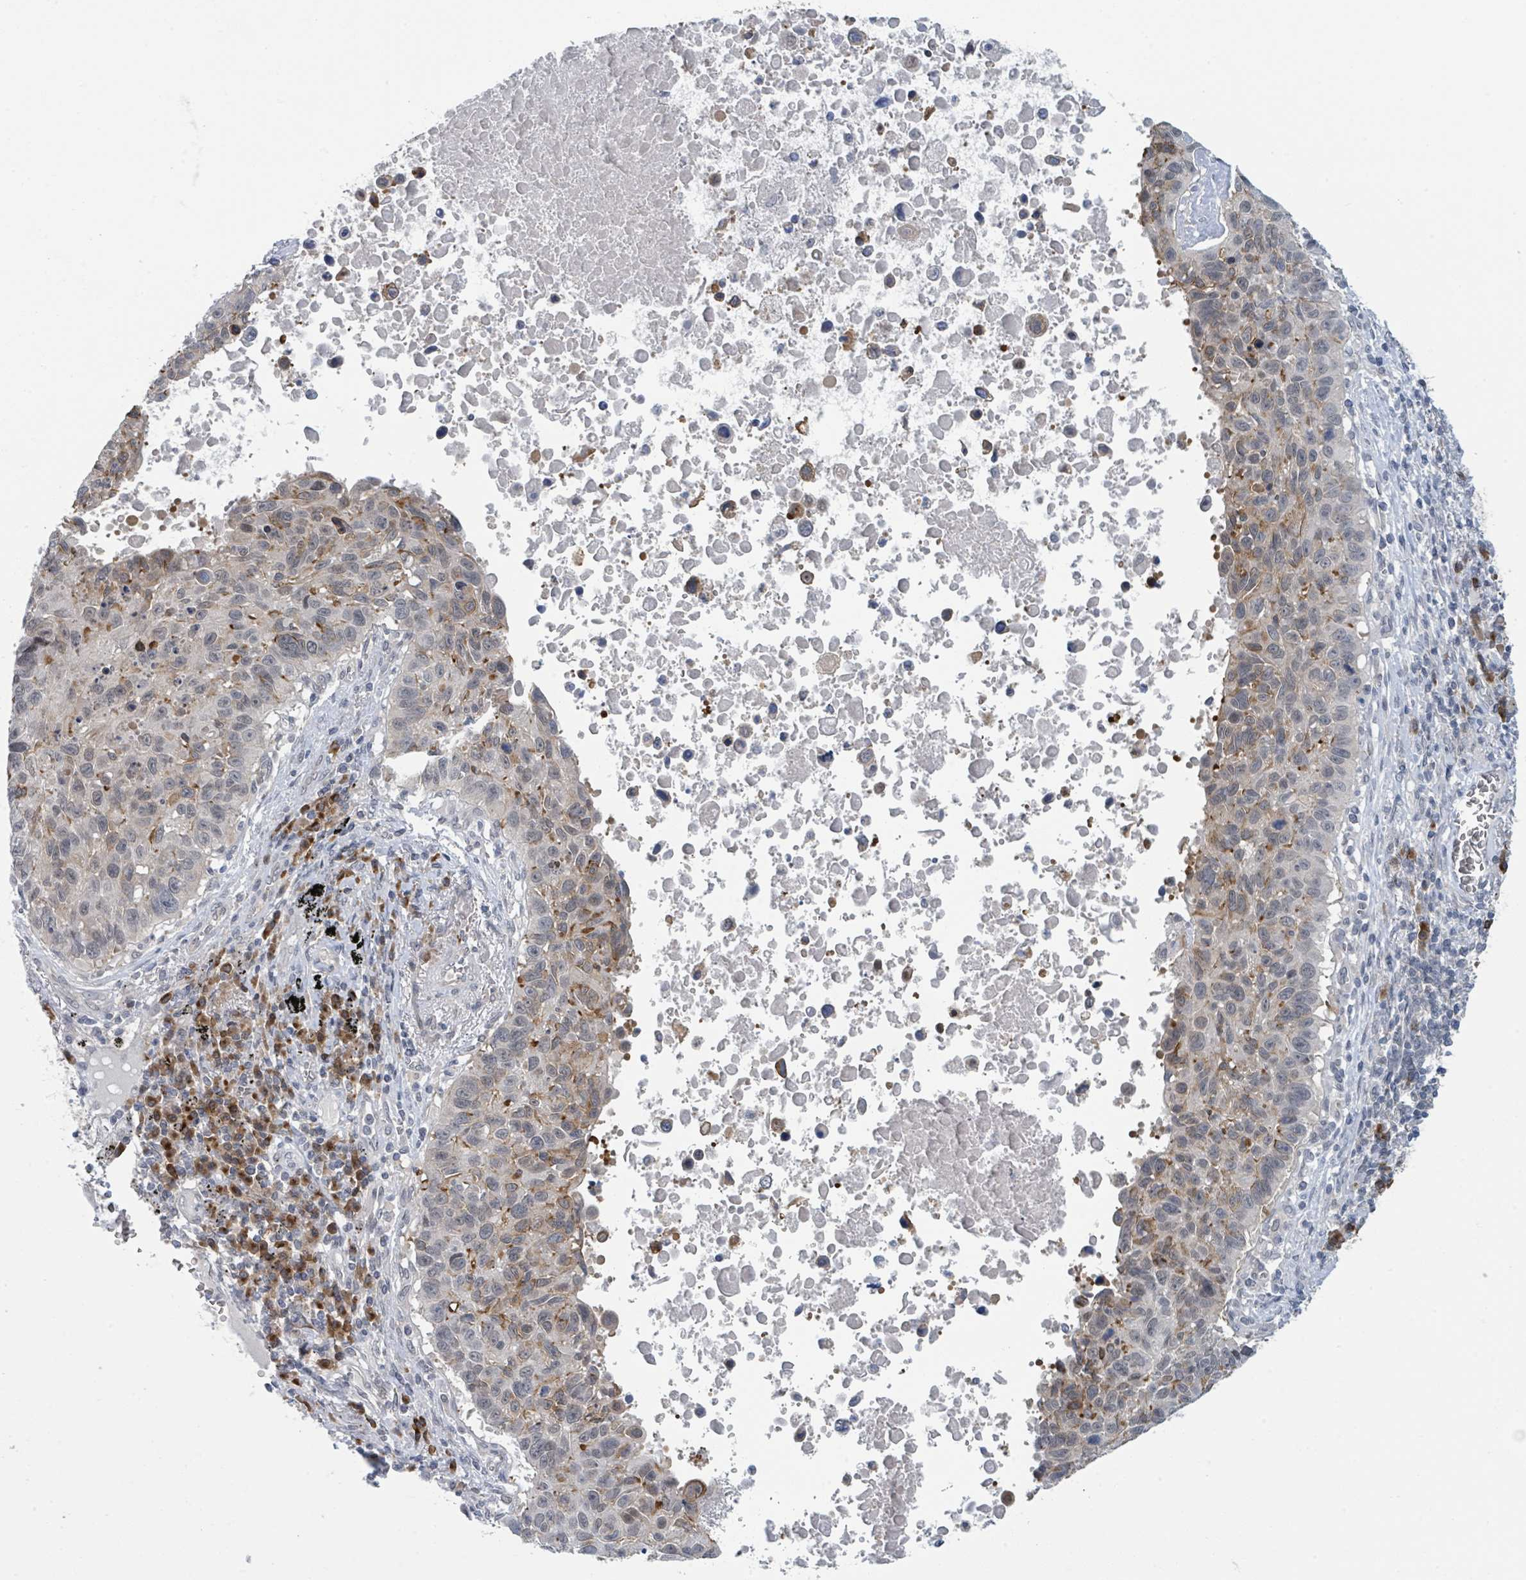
{"staining": {"intensity": "moderate", "quantity": "25%-75%", "location": "cytoplasmic/membranous,nuclear"}, "tissue": "lung cancer", "cell_type": "Tumor cells", "image_type": "cancer", "snomed": [{"axis": "morphology", "description": "Squamous cell carcinoma, NOS"}, {"axis": "topography", "description": "Lung"}], "caption": "This histopathology image reveals lung cancer stained with immunohistochemistry to label a protein in brown. The cytoplasmic/membranous and nuclear of tumor cells show moderate positivity for the protein. Nuclei are counter-stained blue.", "gene": "ANKRD55", "patient": {"sex": "male", "age": 66}}